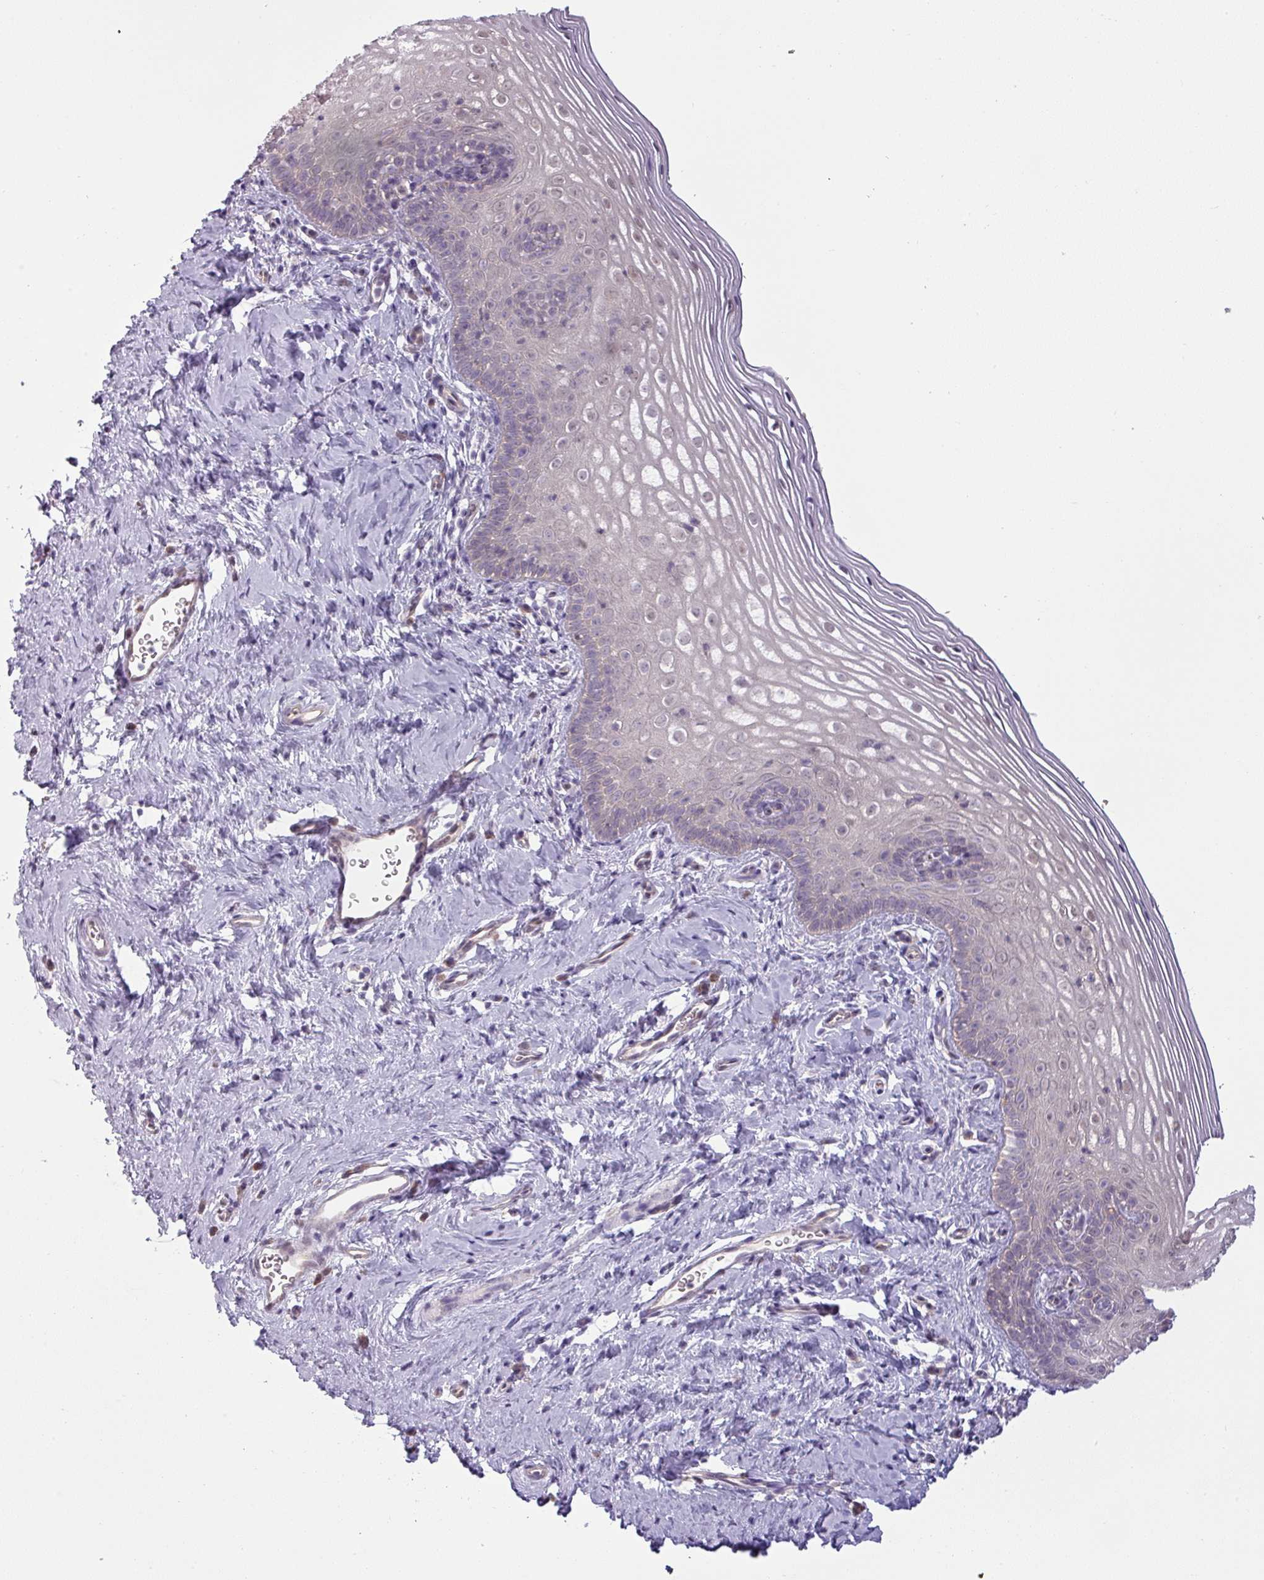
{"staining": {"intensity": "moderate", "quantity": "25%-75%", "location": "cytoplasmic/membranous,nuclear"}, "tissue": "cervix", "cell_type": "Glandular cells", "image_type": "normal", "snomed": [{"axis": "morphology", "description": "Normal tissue, NOS"}, {"axis": "topography", "description": "Cervix"}], "caption": "An image of cervix stained for a protein reveals moderate cytoplasmic/membranous,nuclear brown staining in glandular cells. The protein of interest is stained brown, and the nuclei are stained in blue (DAB (3,3'-diaminobenzidine) IHC with brightfield microscopy, high magnification).", "gene": "CCDC144A", "patient": {"sex": "female", "age": 44}}